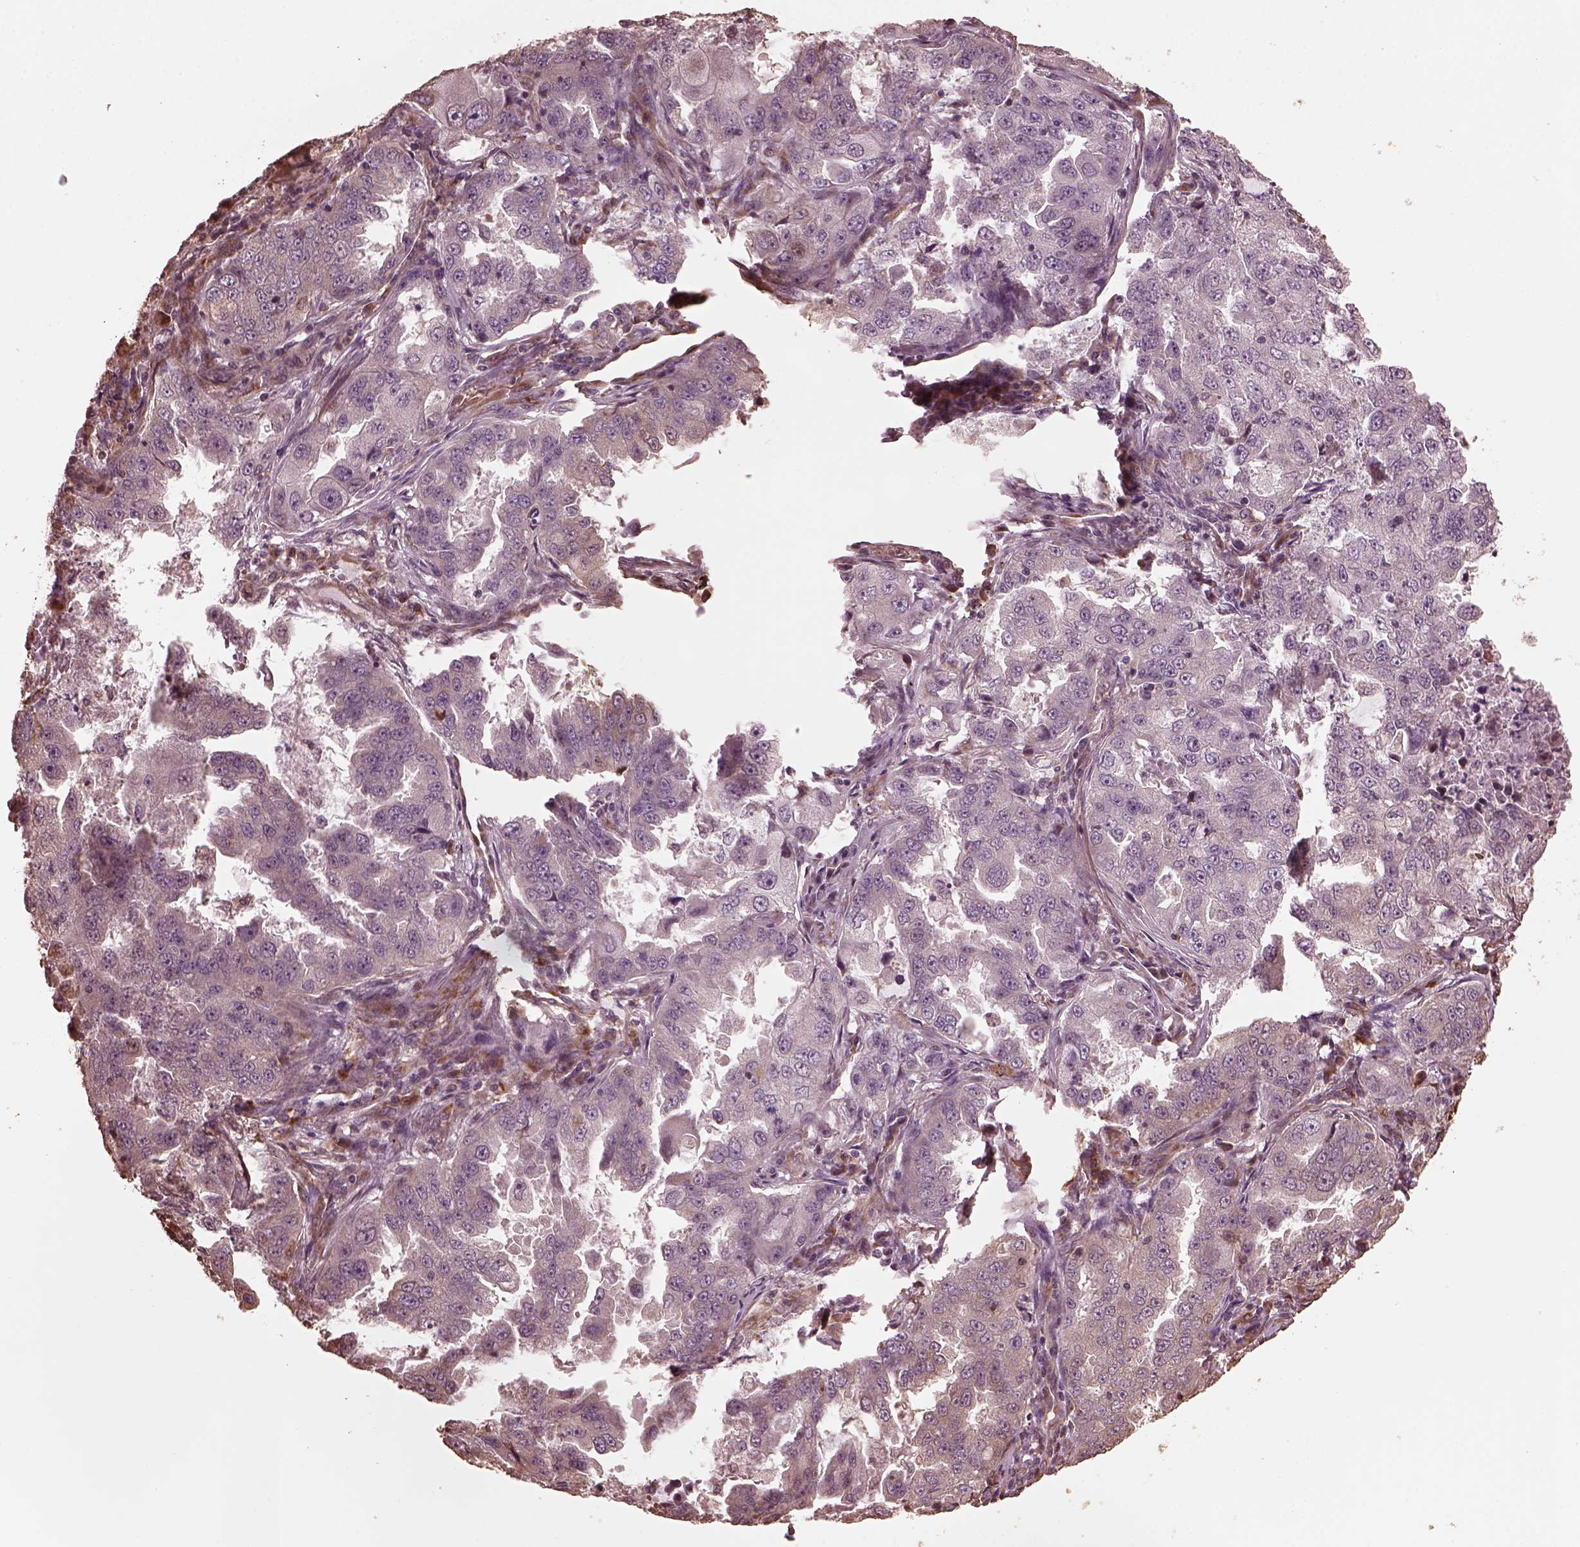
{"staining": {"intensity": "negative", "quantity": "none", "location": "none"}, "tissue": "lung cancer", "cell_type": "Tumor cells", "image_type": "cancer", "snomed": [{"axis": "morphology", "description": "Adenocarcinoma, NOS"}, {"axis": "topography", "description": "Lung"}], "caption": "The IHC histopathology image has no significant staining in tumor cells of lung cancer tissue.", "gene": "GTPBP1", "patient": {"sex": "female", "age": 61}}